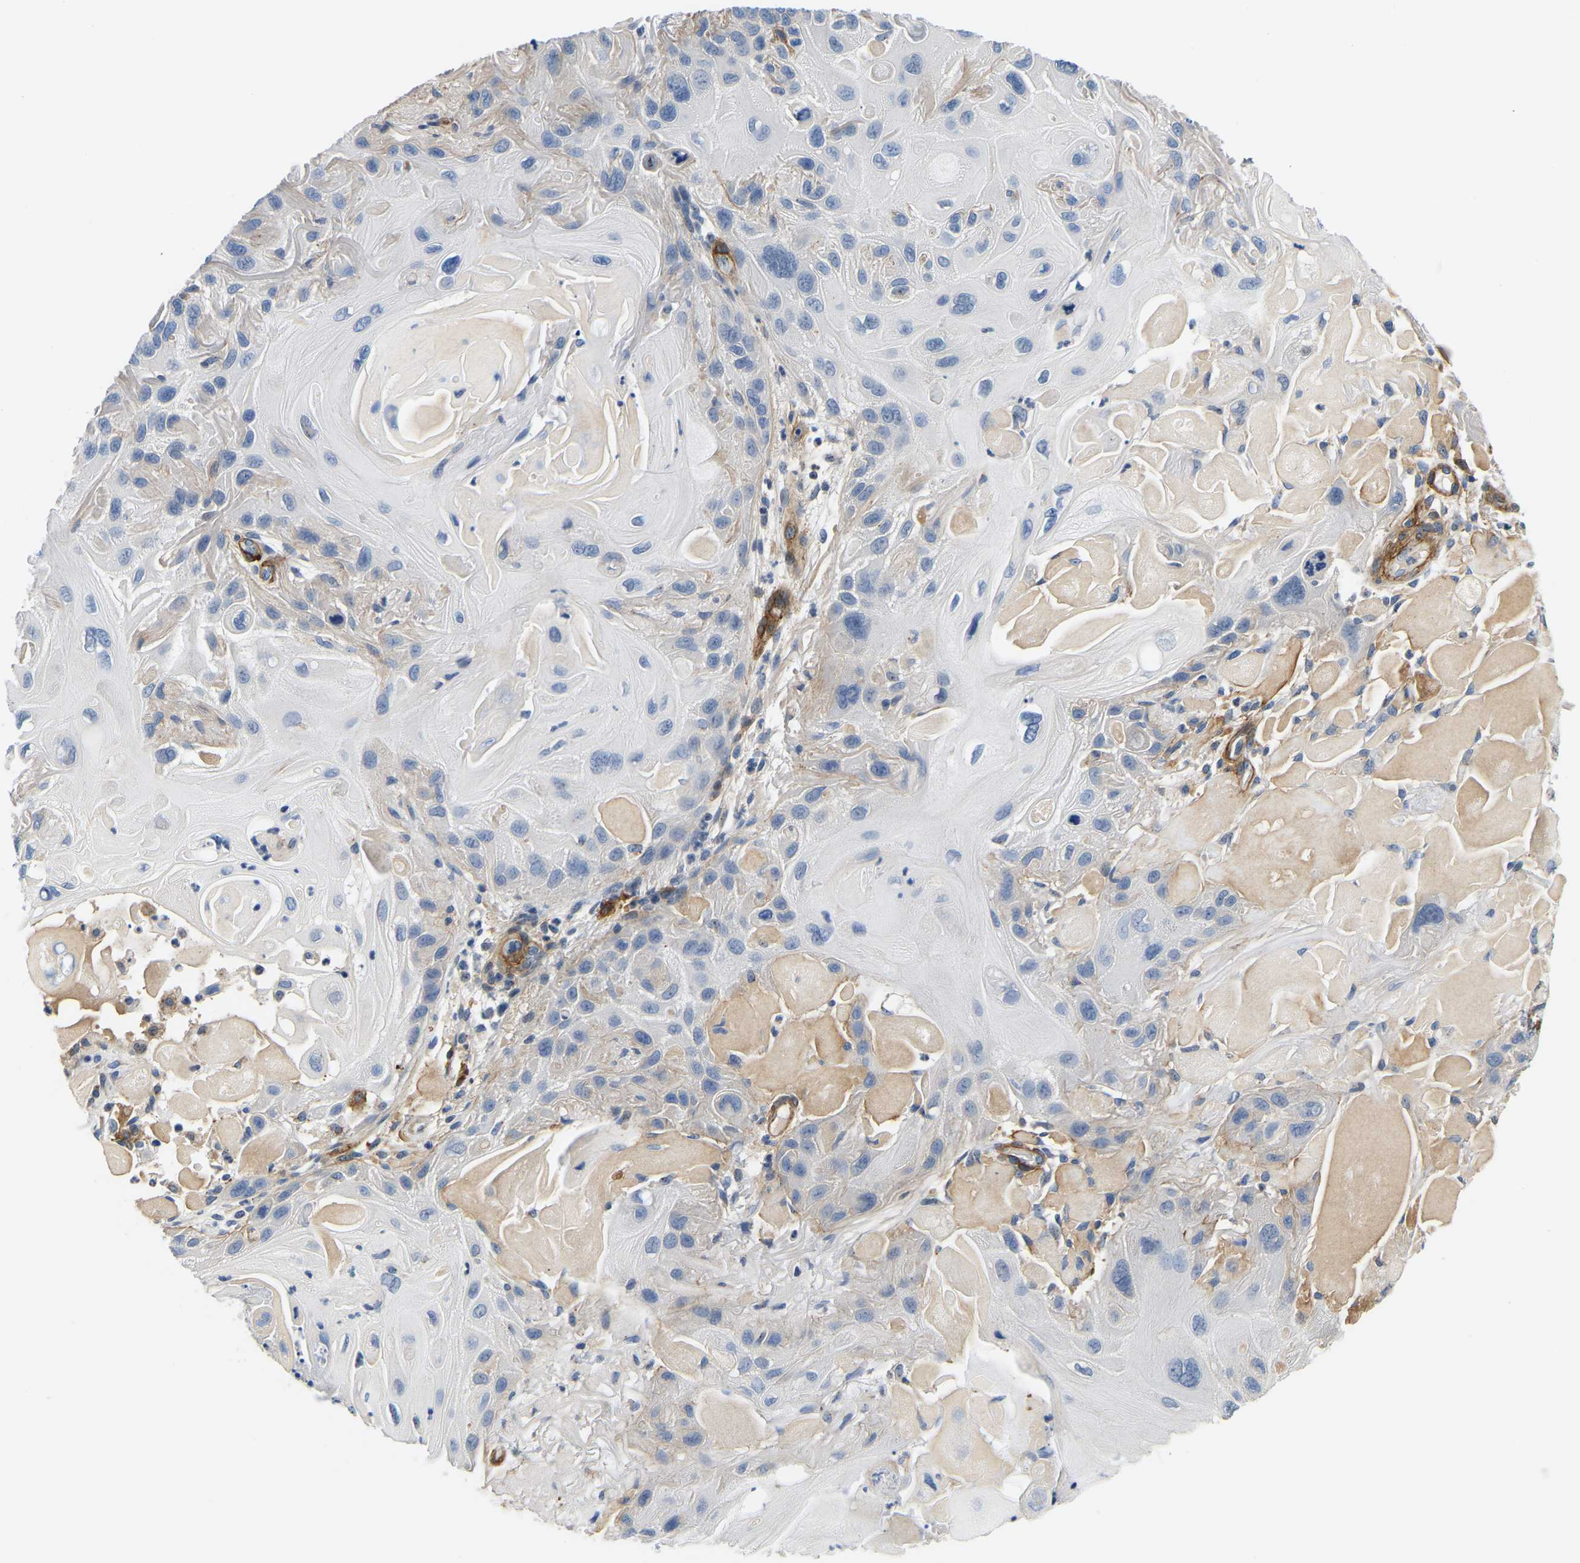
{"staining": {"intensity": "negative", "quantity": "none", "location": "none"}, "tissue": "skin cancer", "cell_type": "Tumor cells", "image_type": "cancer", "snomed": [{"axis": "morphology", "description": "Squamous cell carcinoma, NOS"}, {"axis": "topography", "description": "Skin"}], "caption": "Image shows no significant protein positivity in tumor cells of skin cancer.", "gene": "LIAS", "patient": {"sex": "female", "age": 77}}